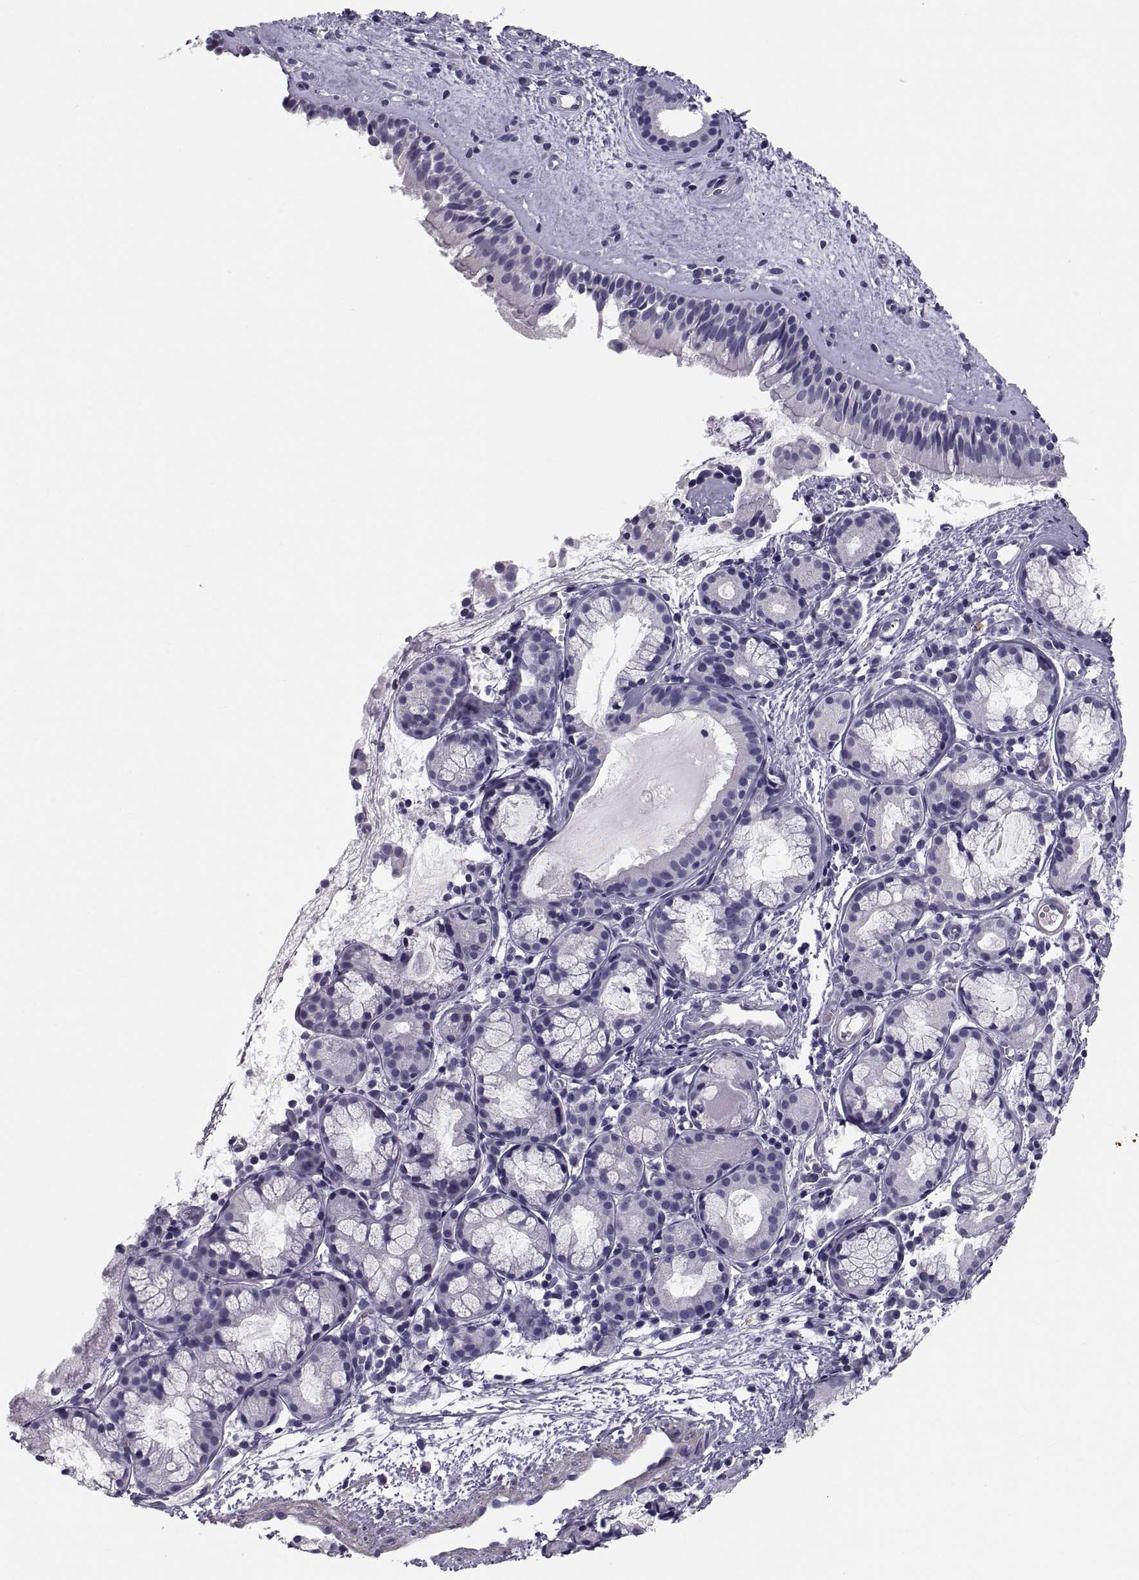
{"staining": {"intensity": "negative", "quantity": "none", "location": "none"}, "tissue": "nasopharynx", "cell_type": "Respiratory epithelial cells", "image_type": "normal", "snomed": [{"axis": "morphology", "description": "Normal tissue, NOS"}, {"axis": "topography", "description": "Nasopharynx"}], "caption": "Immunohistochemistry (IHC) image of normal human nasopharynx stained for a protein (brown), which reveals no staining in respiratory epithelial cells.", "gene": "PDZRN4", "patient": {"sex": "male", "age": 29}}